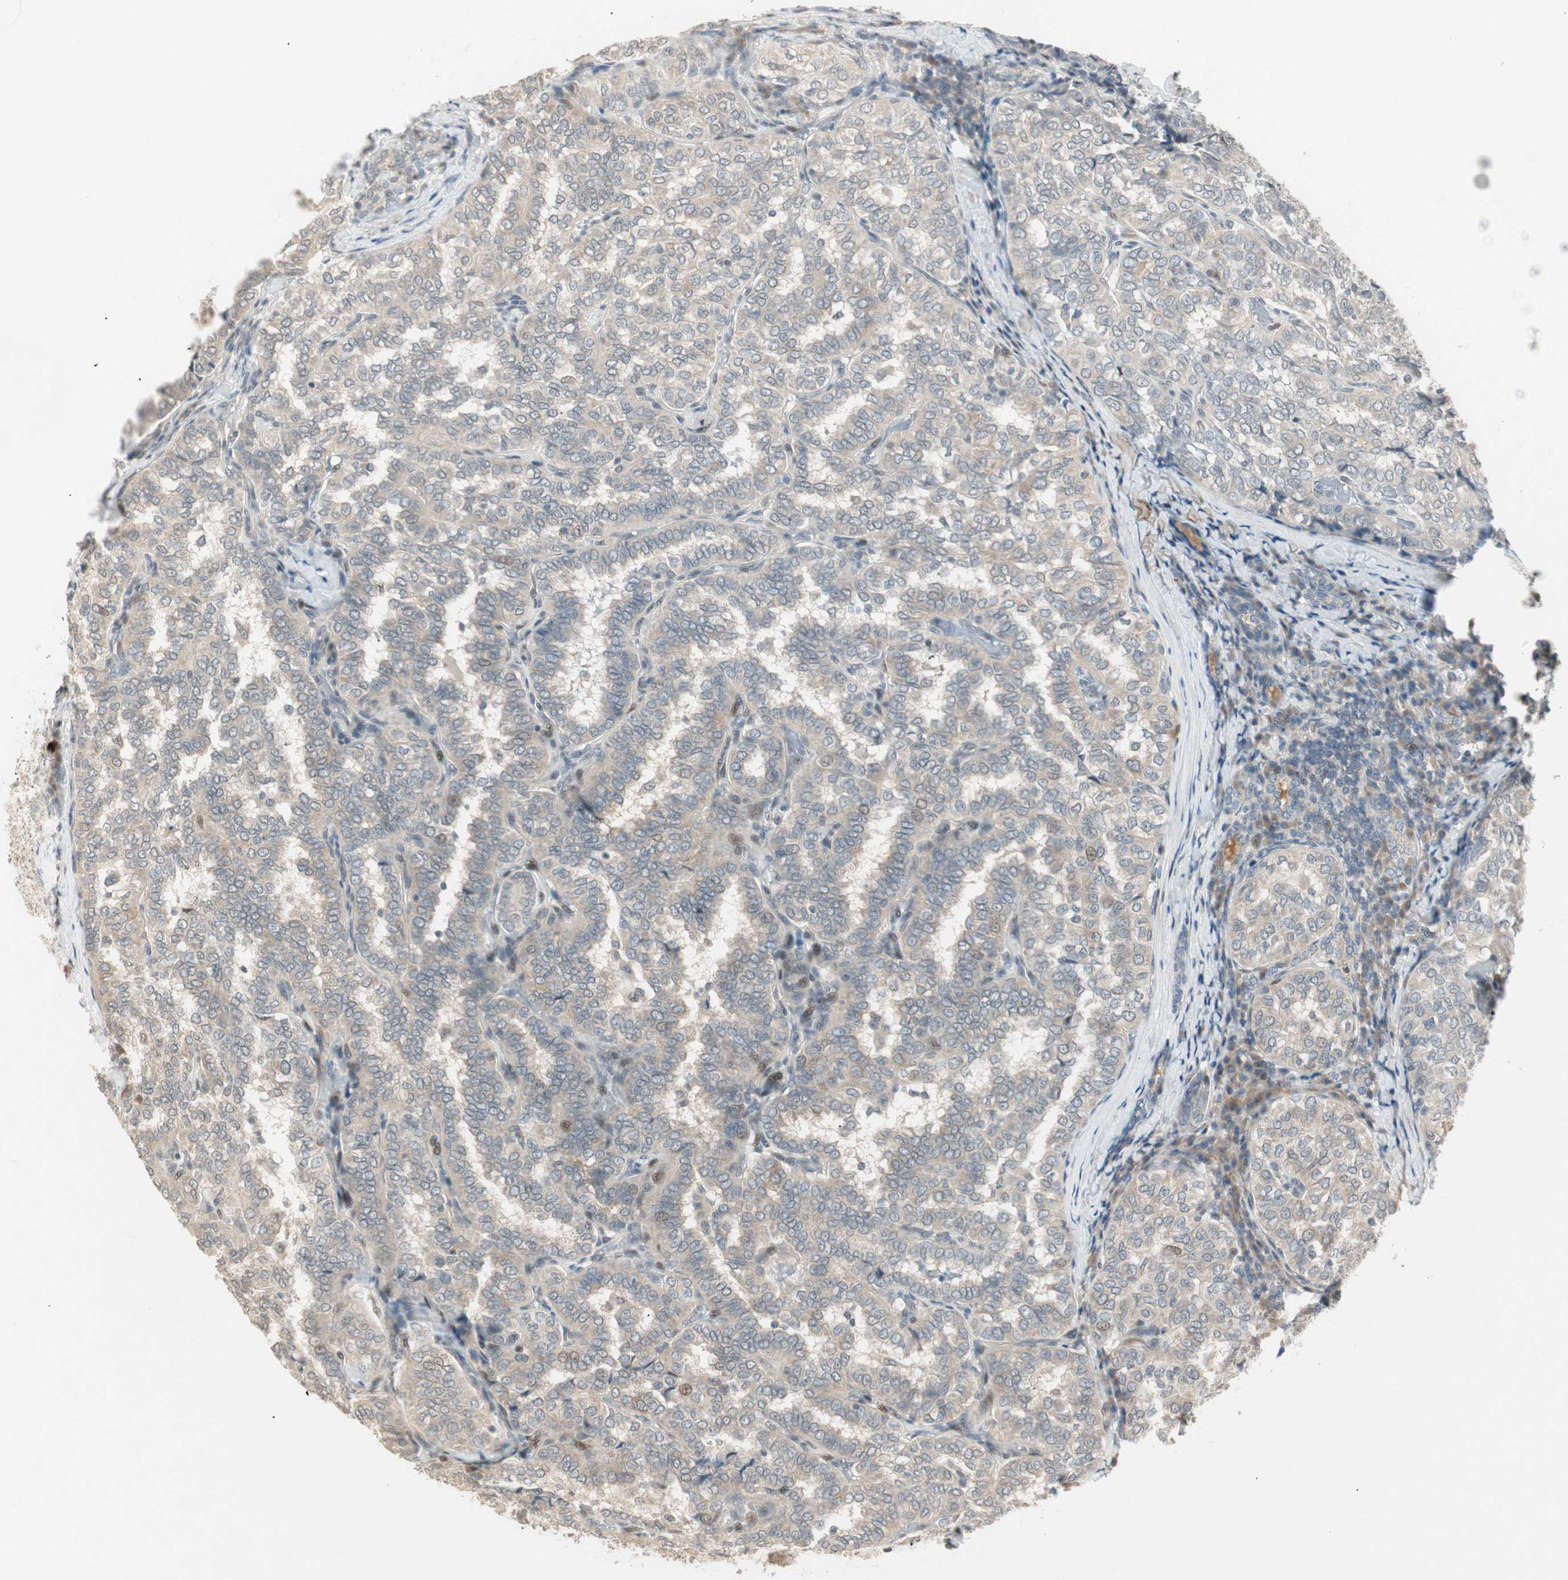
{"staining": {"intensity": "weak", "quantity": "25%-75%", "location": "cytoplasmic/membranous,nuclear"}, "tissue": "thyroid cancer", "cell_type": "Tumor cells", "image_type": "cancer", "snomed": [{"axis": "morphology", "description": "Normal tissue, NOS"}, {"axis": "morphology", "description": "Papillary adenocarcinoma, NOS"}, {"axis": "topography", "description": "Thyroid gland"}], "caption": "This histopathology image demonstrates papillary adenocarcinoma (thyroid) stained with immunohistochemistry (IHC) to label a protein in brown. The cytoplasmic/membranous and nuclear of tumor cells show weak positivity for the protein. Nuclei are counter-stained blue.", "gene": "ACSL5", "patient": {"sex": "female", "age": 30}}